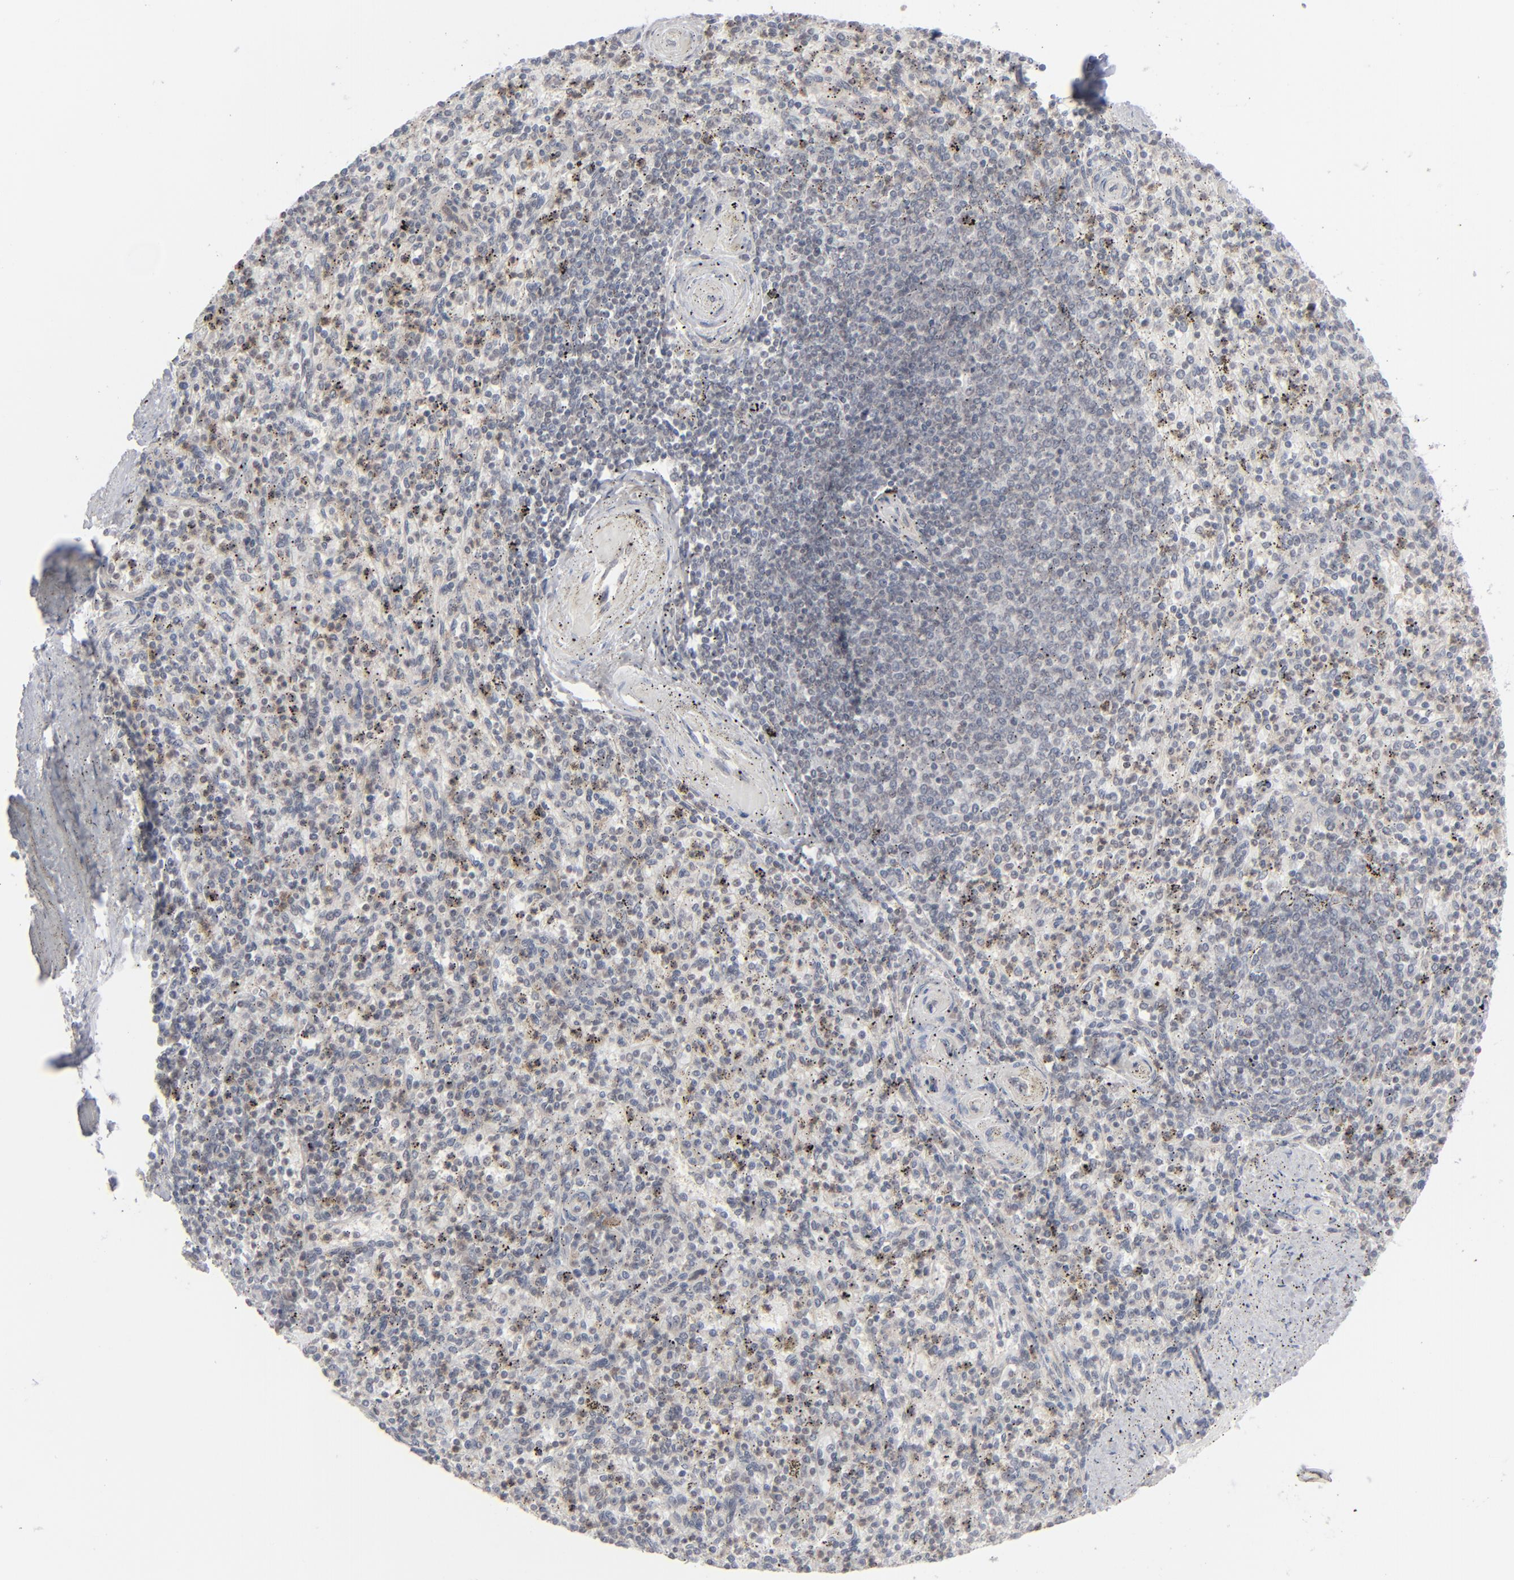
{"staining": {"intensity": "negative", "quantity": "none", "location": "none"}, "tissue": "spleen", "cell_type": "Cells in red pulp", "image_type": "normal", "snomed": [{"axis": "morphology", "description": "Normal tissue, NOS"}, {"axis": "topography", "description": "Spleen"}], "caption": "Immunohistochemistry (IHC) of normal human spleen demonstrates no staining in cells in red pulp.", "gene": "POF1B", "patient": {"sex": "male", "age": 72}}